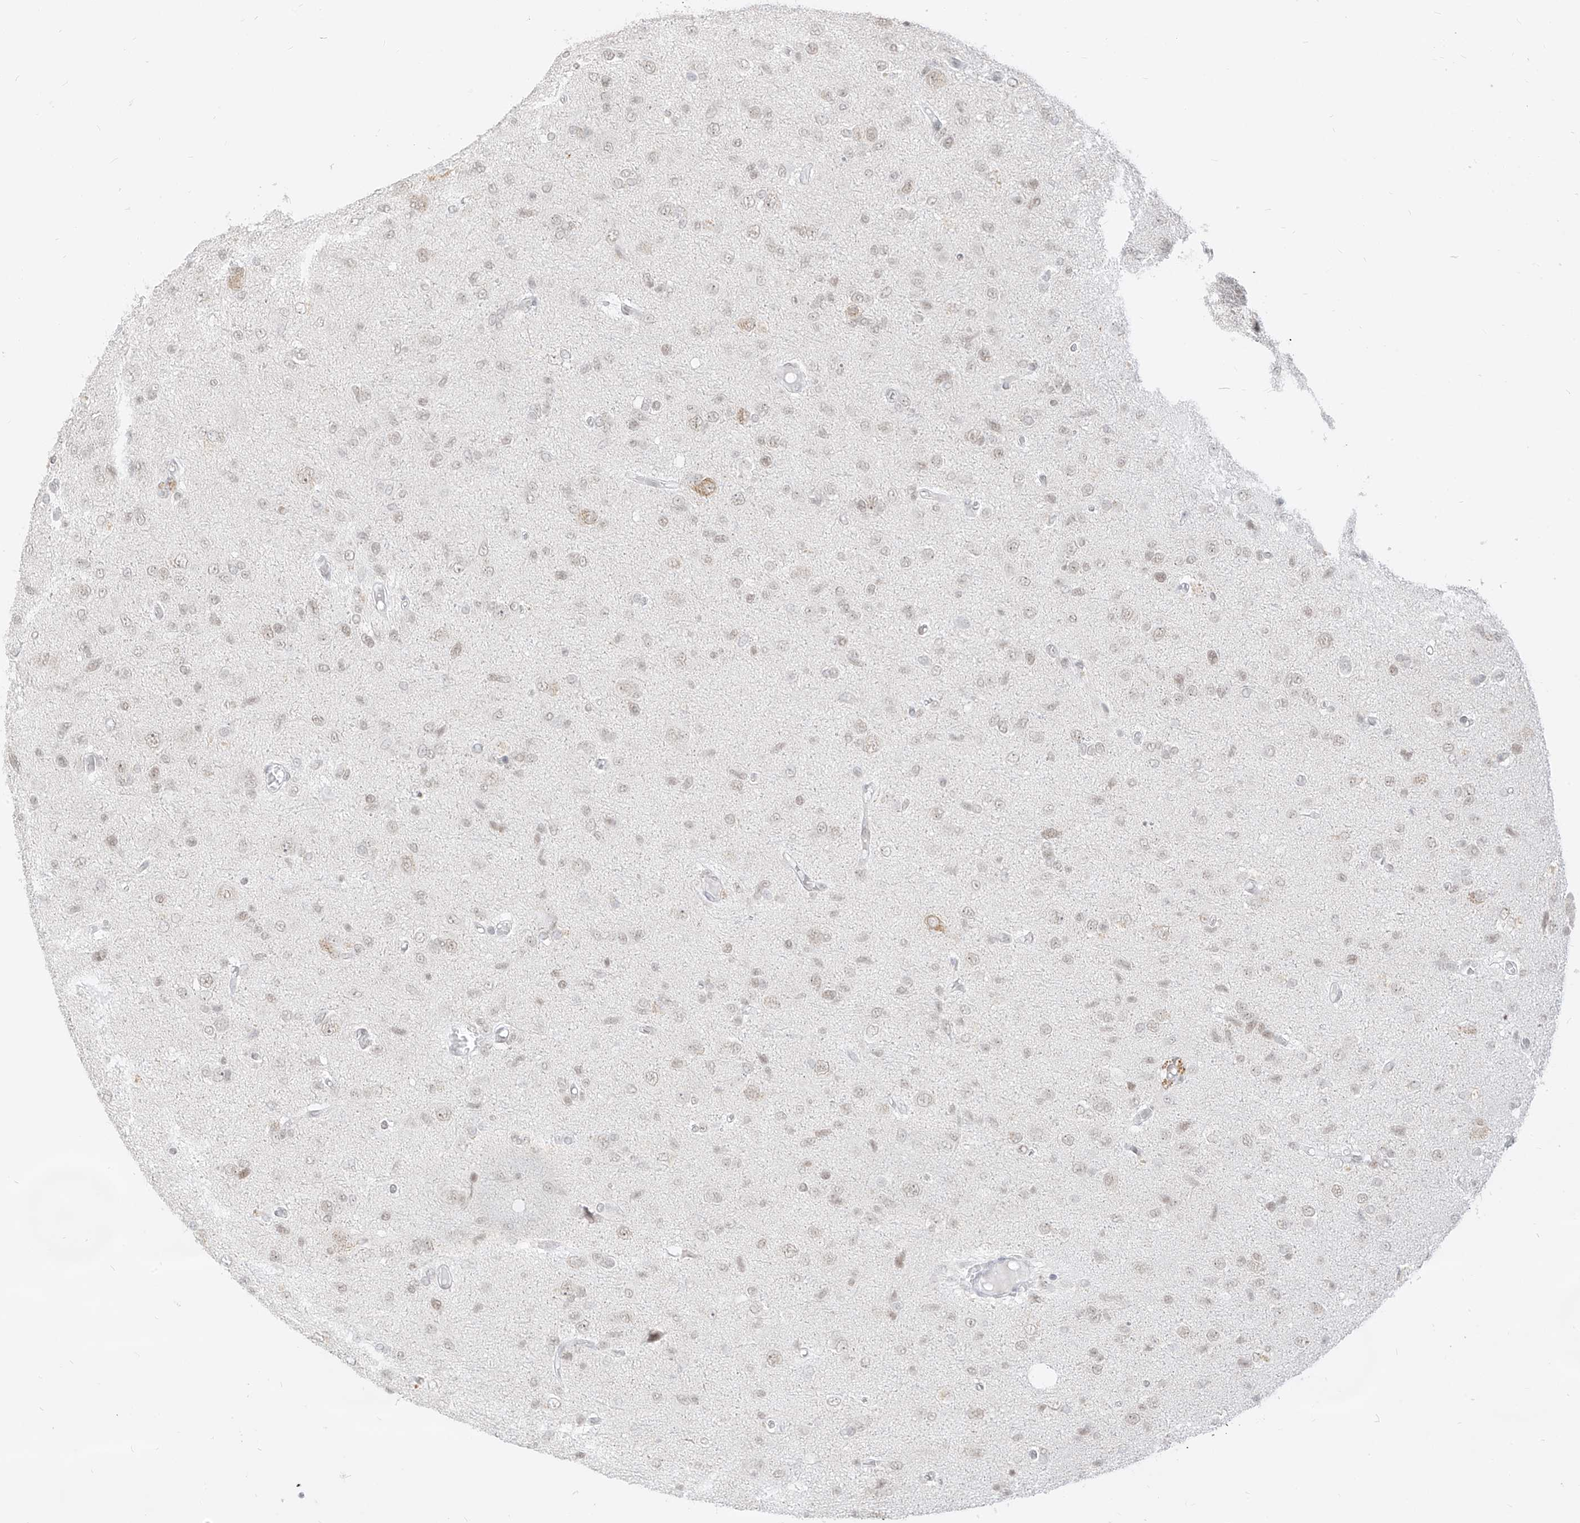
{"staining": {"intensity": "negative", "quantity": "none", "location": "none"}, "tissue": "glioma", "cell_type": "Tumor cells", "image_type": "cancer", "snomed": [{"axis": "morphology", "description": "Glioma, malignant, High grade"}, {"axis": "topography", "description": "Brain"}], "caption": "Tumor cells show no significant positivity in malignant glioma (high-grade).", "gene": "SUPT5H", "patient": {"sex": "female", "age": 59}}